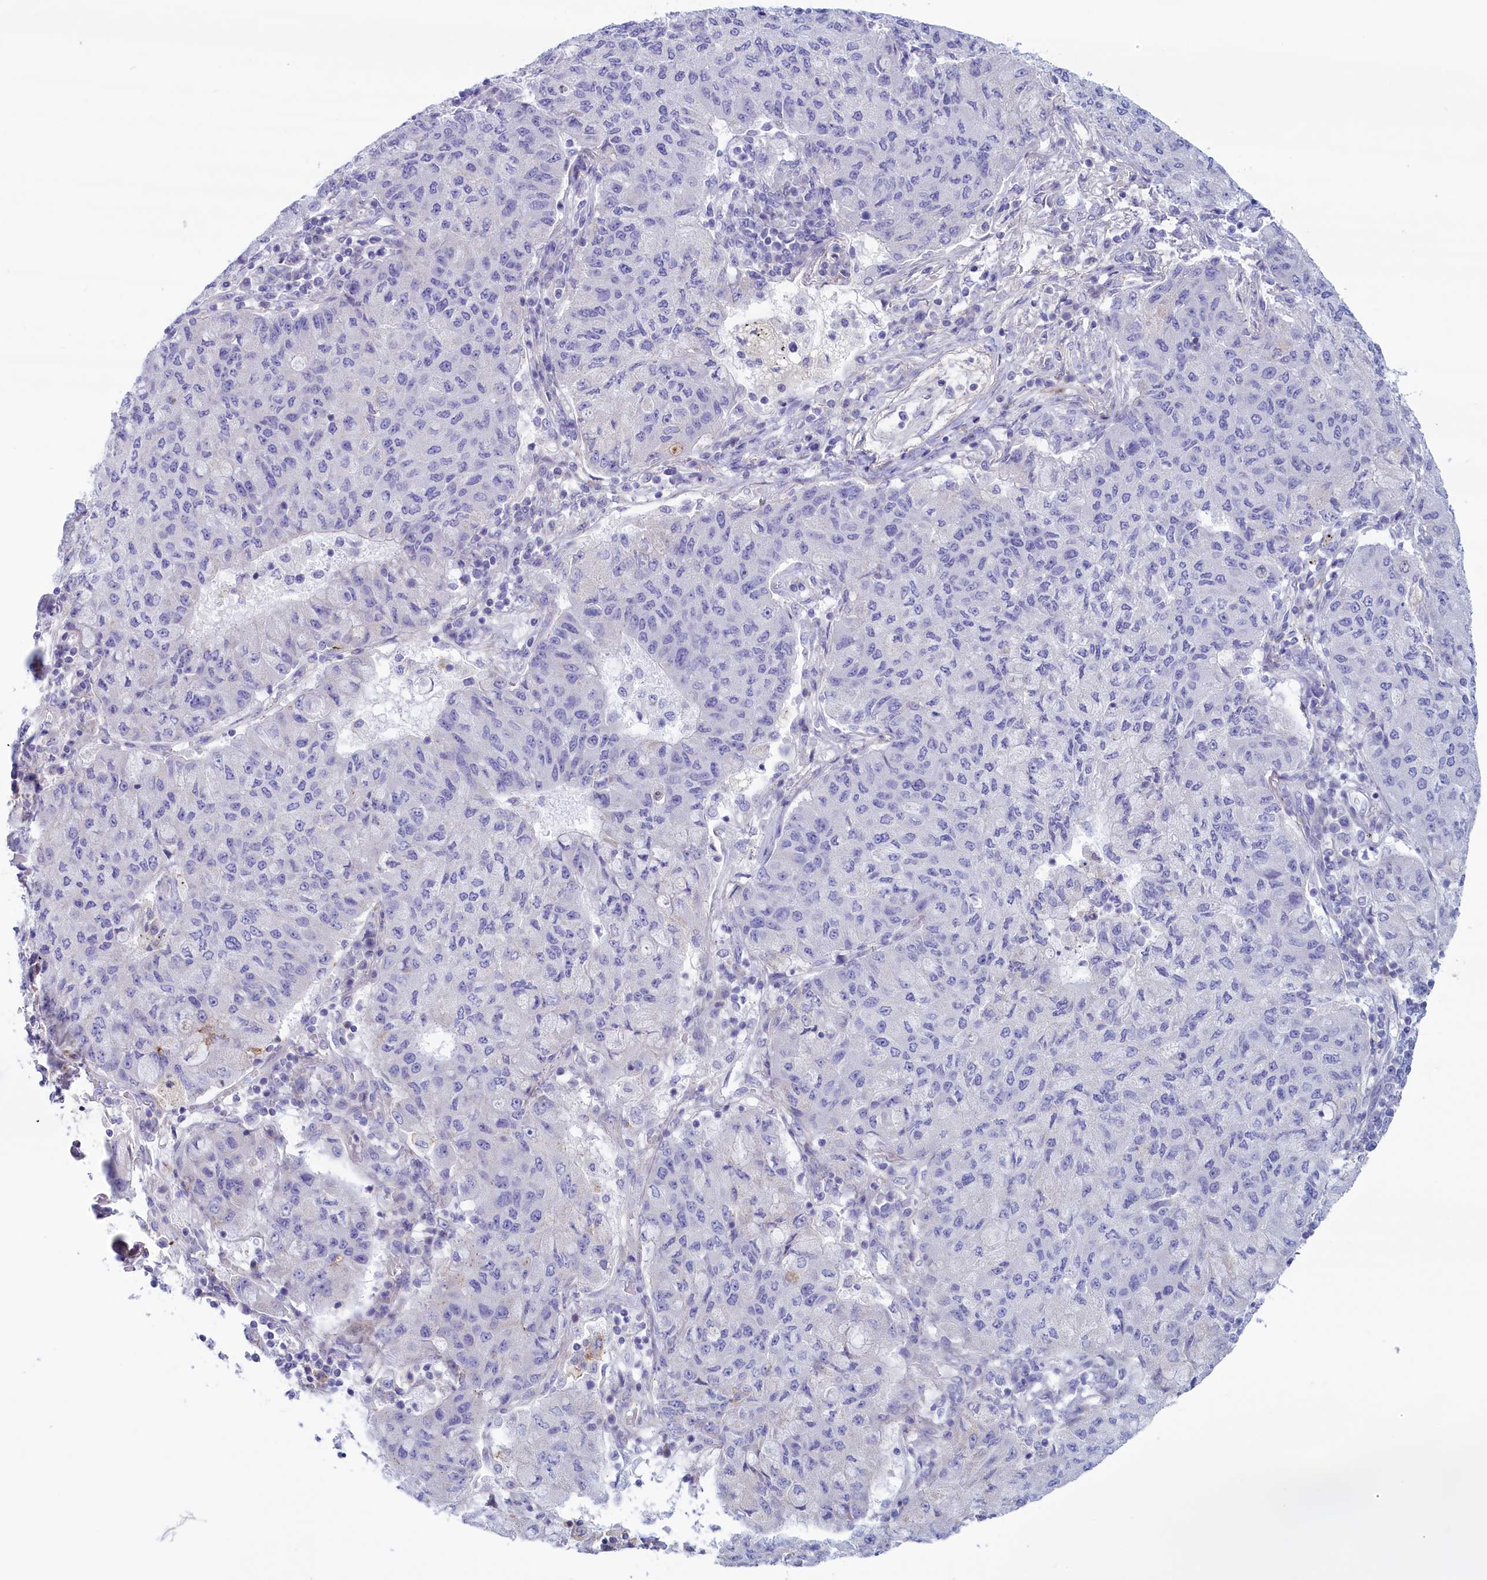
{"staining": {"intensity": "negative", "quantity": "none", "location": "none"}, "tissue": "lung cancer", "cell_type": "Tumor cells", "image_type": "cancer", "snomed": [{"axis": "morphology", "description": "Squamous cell carcinoma, NOS"}, {"axis": "topography", "description": "Lung"}], "caption": "The micrograph demonstrates no significant expression in tumor cells of squamous cell carcinoma (lung).", "gene": "MPV17L2", "patient": {"sex": "male", "age": 74}}